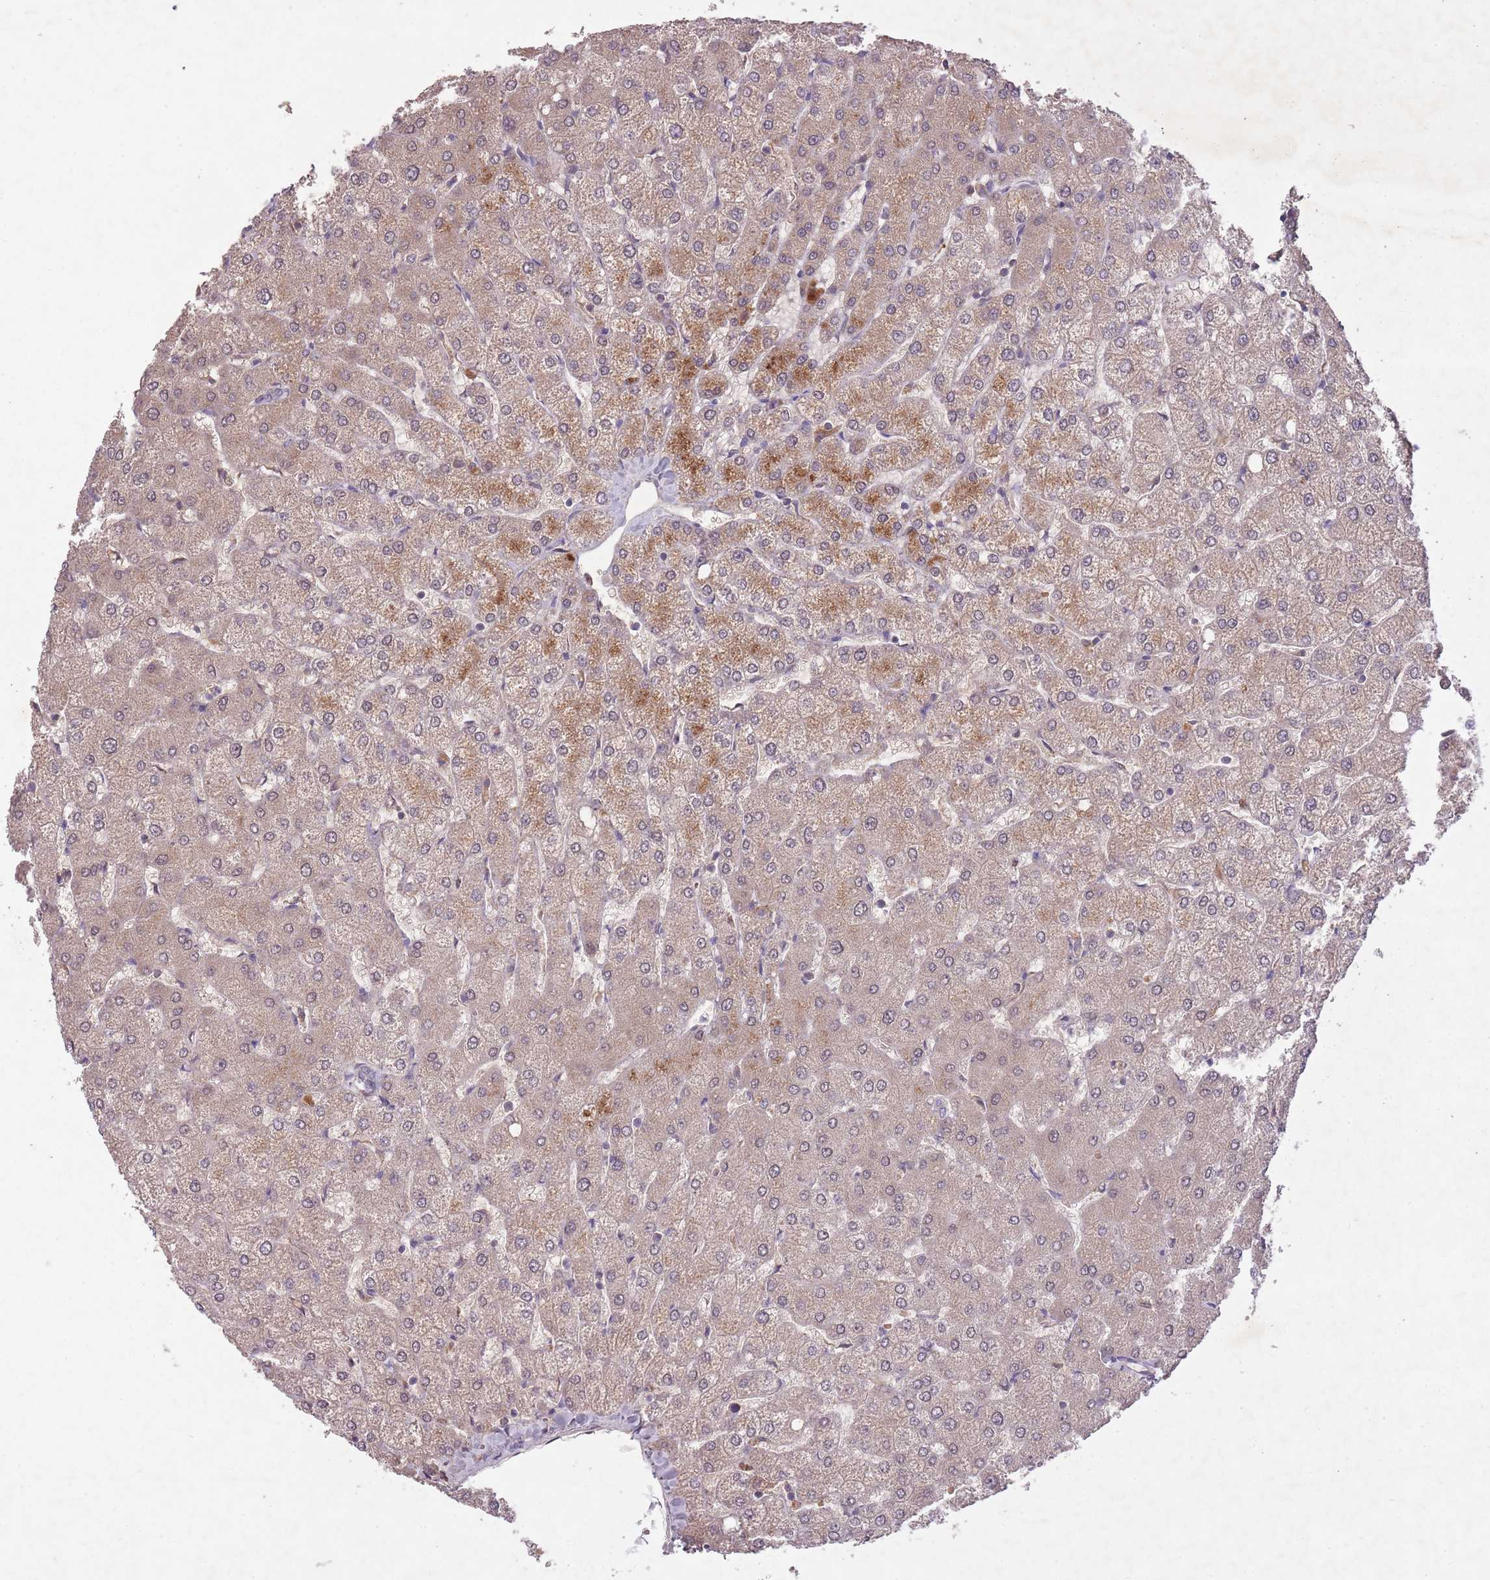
{"staining": {"intensity": "negative", "quantity": "none", "location": "none"}, "tissue": "liver", "cell_type": "Cholangiocytes", "image_type": "normal", "snomed": [{"axis": "morphology", "description": "Normal tissue, NOS"}, {"axis": "topography", "description": "Liver"}], "caption": "Immunohistochemical staining of normal human liver displays no significant positivity in cholangiocytes.", "gene": "OR2V1", "patient": {"sex": "female", "age": 54}}